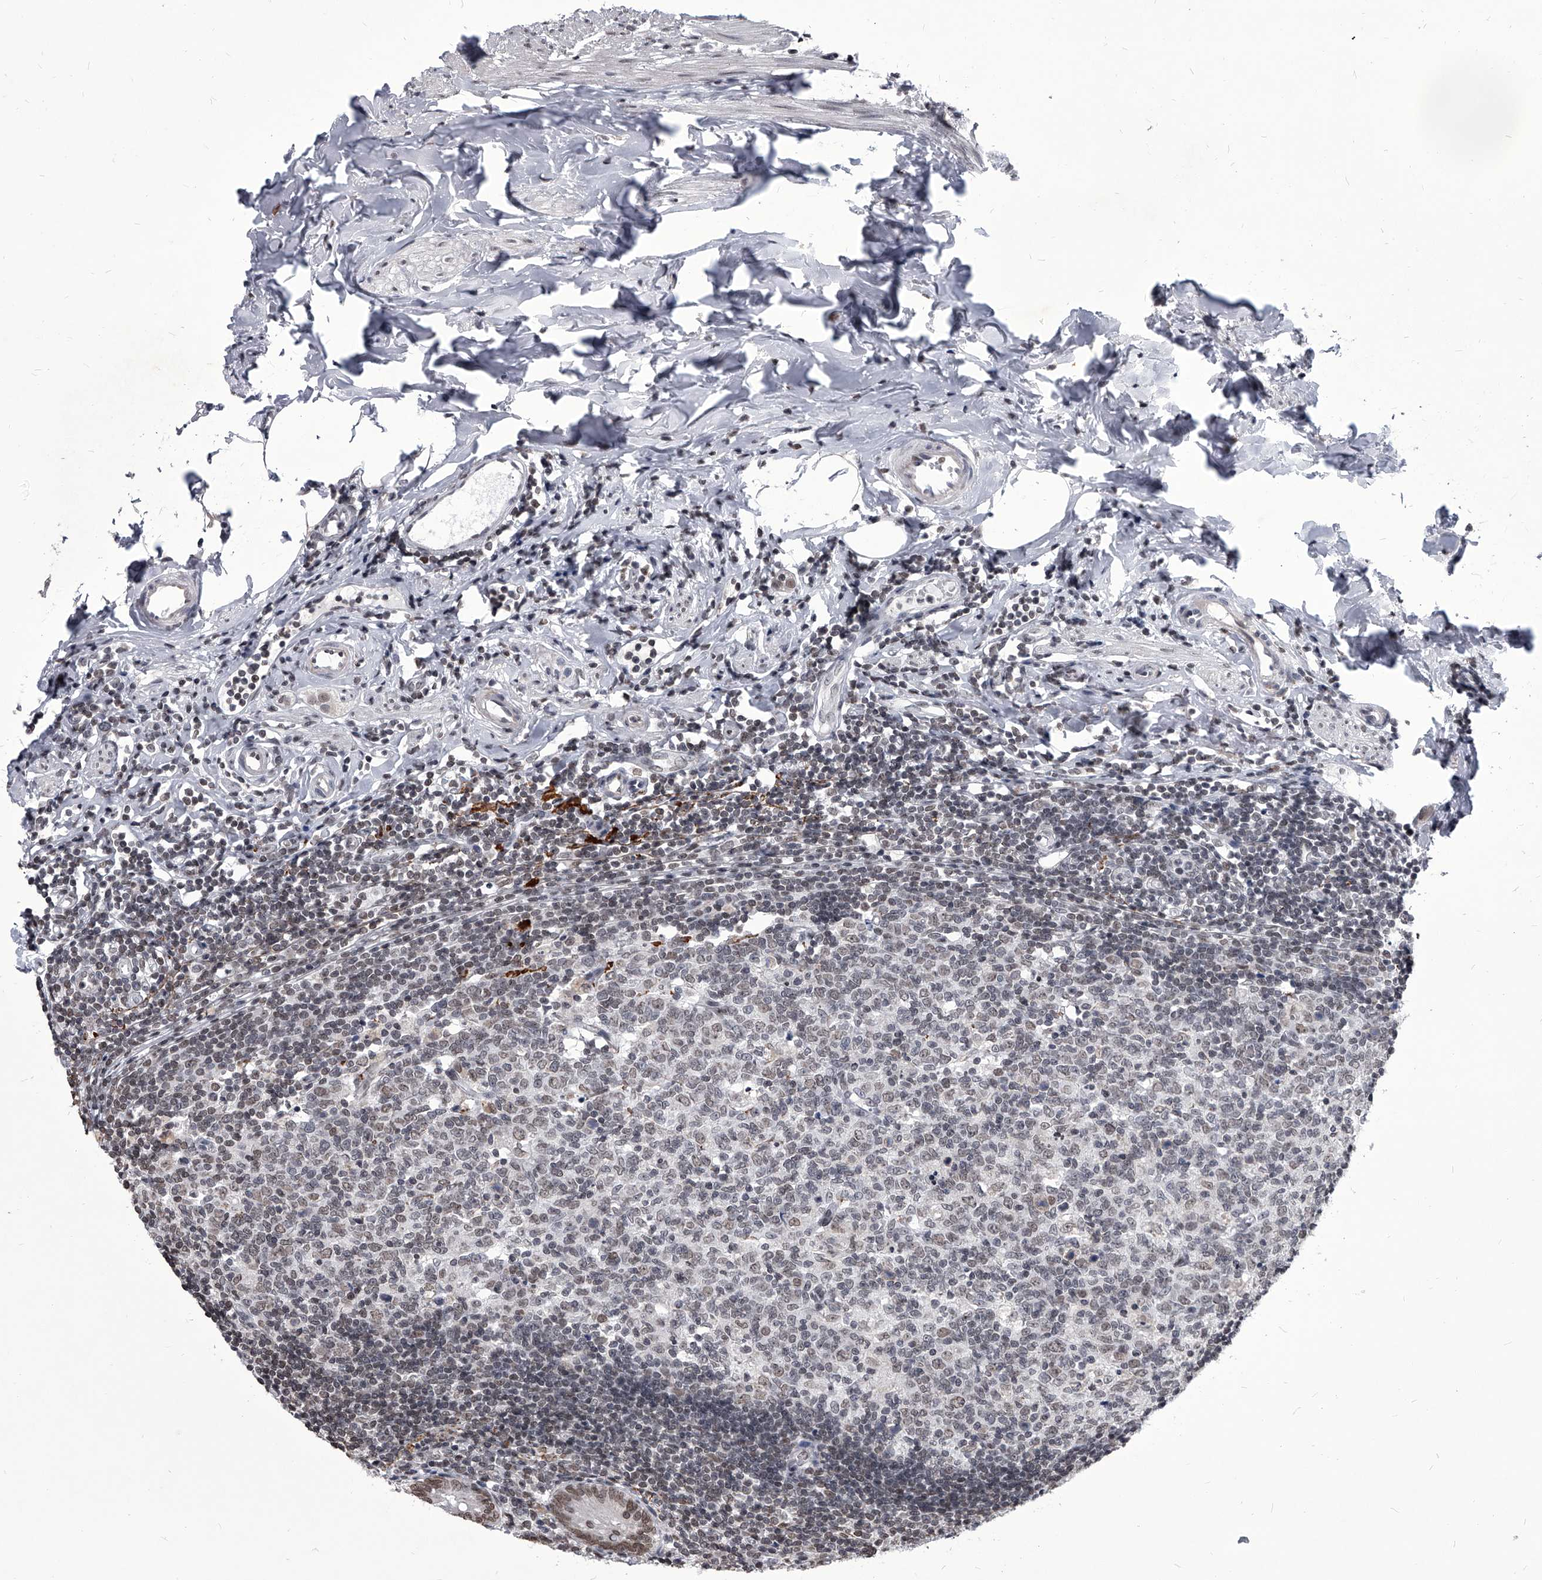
{"staining": {"intensity": "moderate", "quantity": ">75%", "location": "nuclear"}, "tissue": "appendix", "cell_type": "Glandular cells", "image_type": "normal", "snomed": [{"axis": "morphology", "description": "Normal tissue, NOS"}, {"axis": "topography", "description": "Appendix"}], "caption": "IHC of unremarkable appendix shows medium levels of moderate nuclear expression in approximately >75% of glandular cells.", "gene": "PPIL4", "patient": {"sex": "female", "age": 54}}